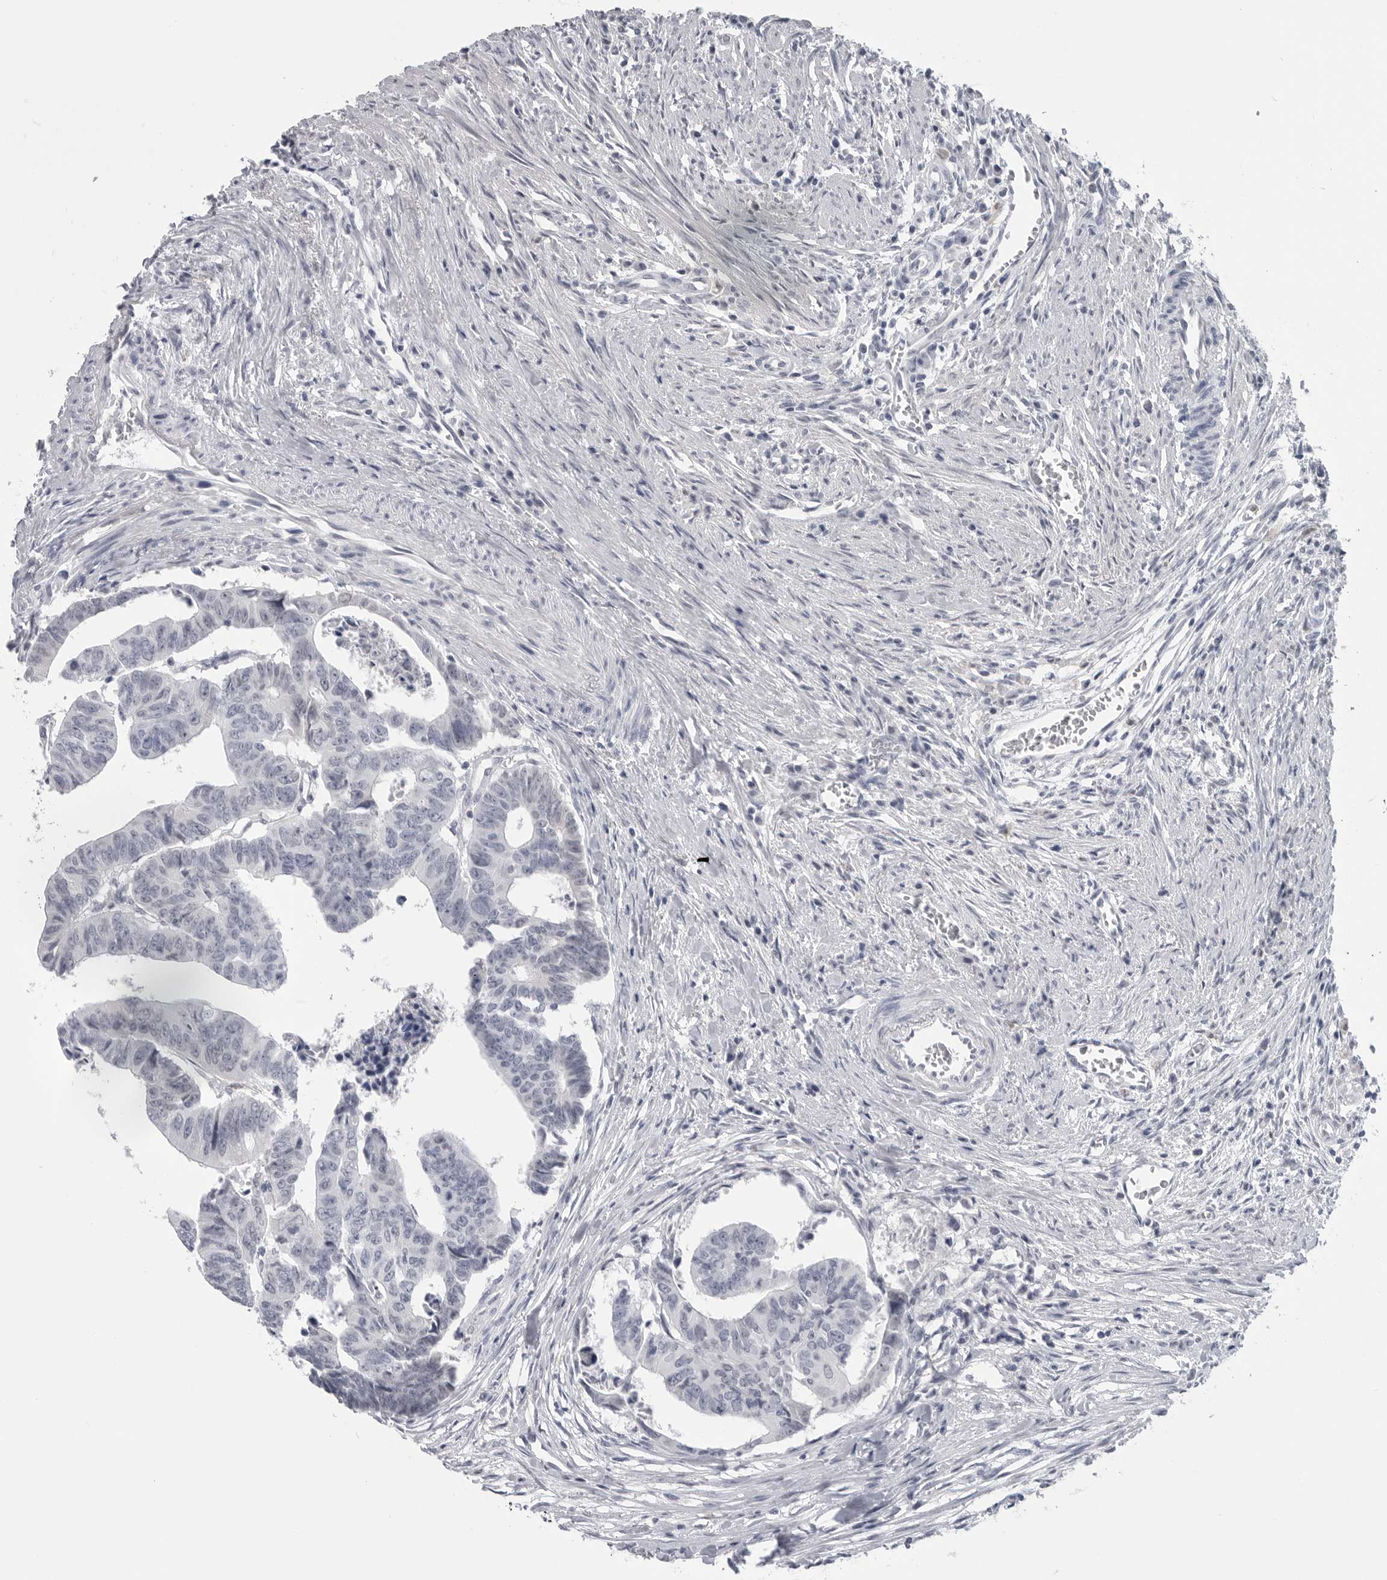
{"staining": {"intensity": "negative", "quantity": "none", "location": "none"}, "tissue": "colorectal cancer", "cell_type": "Tumor cells", "image_type": "cancer", "snomed": [{"axis": "morphology", "description": "Adenocarcinoma, NOS"}, {"axis": "topography", "description": "Rectum"}], "caption": "Immunohistochemical staining of human adenocarcinoma (colorectal) displays no significant expression in tumor cells.", "gene": "PNPO", "patient": {"sex": "female", "age": 65}}